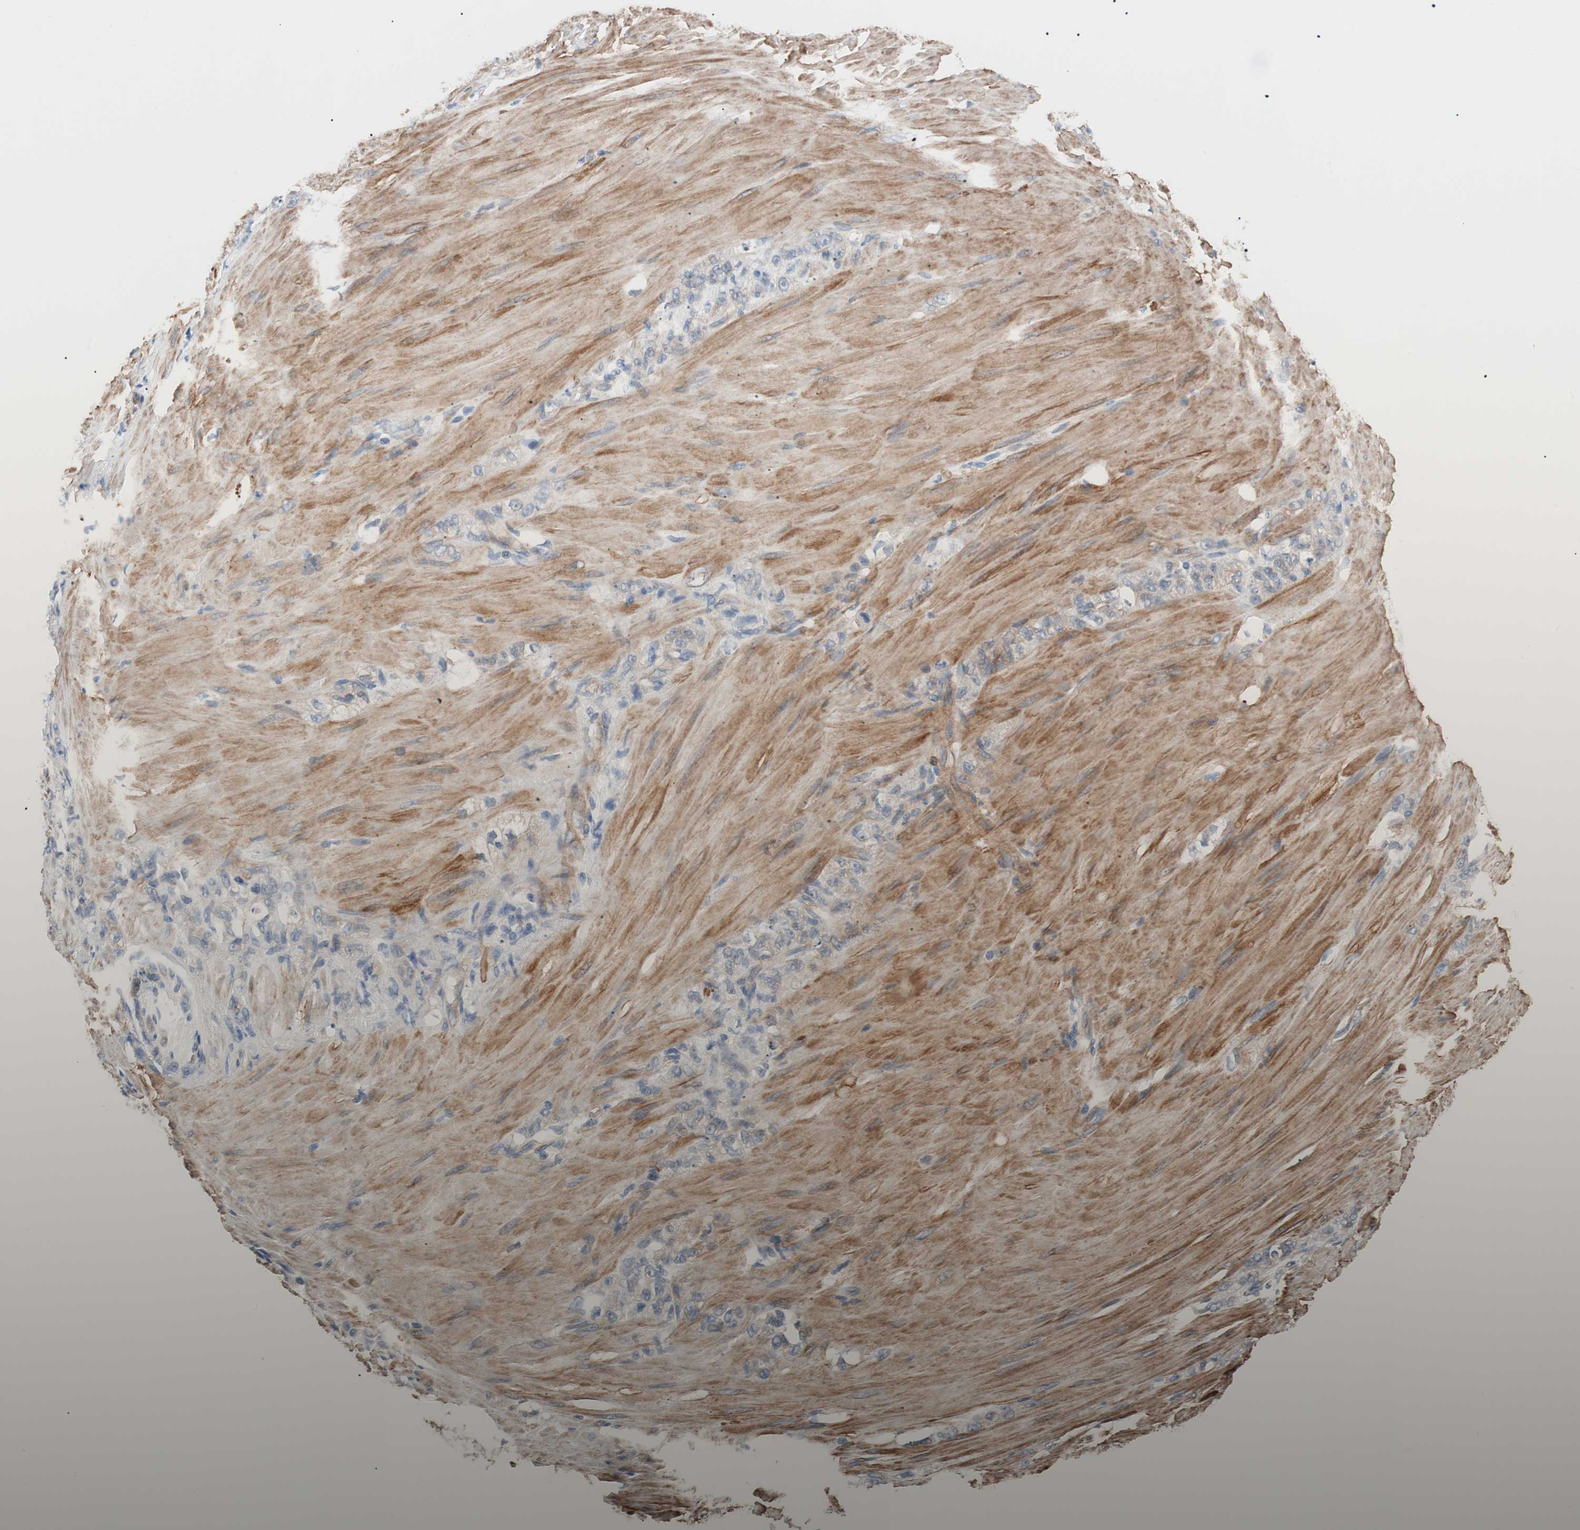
{"staining": {"intensity": "negative", "quantity": "none", "location": "none"}, "tissue": "stomach cancer", "cell_type": "Tumor cells", "image_type": "cancer", "snomed": [{"axis": "morphology", "description": "Adenocarcinoma, NOS"}, {"axis": "topography", "description": "Stomach"}], "caption": "An IHC photomicrograph of stomach cancer (adenocarcinoma) is shown. There is no staining in tumor cells of stomach cancer (adenocarcinoma). (Stains: DAB (3,3'-diaminobenzidine) immunohistochemistry with hematoxylin counter stain, Microscopy: brightfield microscopy at high magnification).", "gene": "GPR160", "patient": {"sex": "male", "age": 82}}